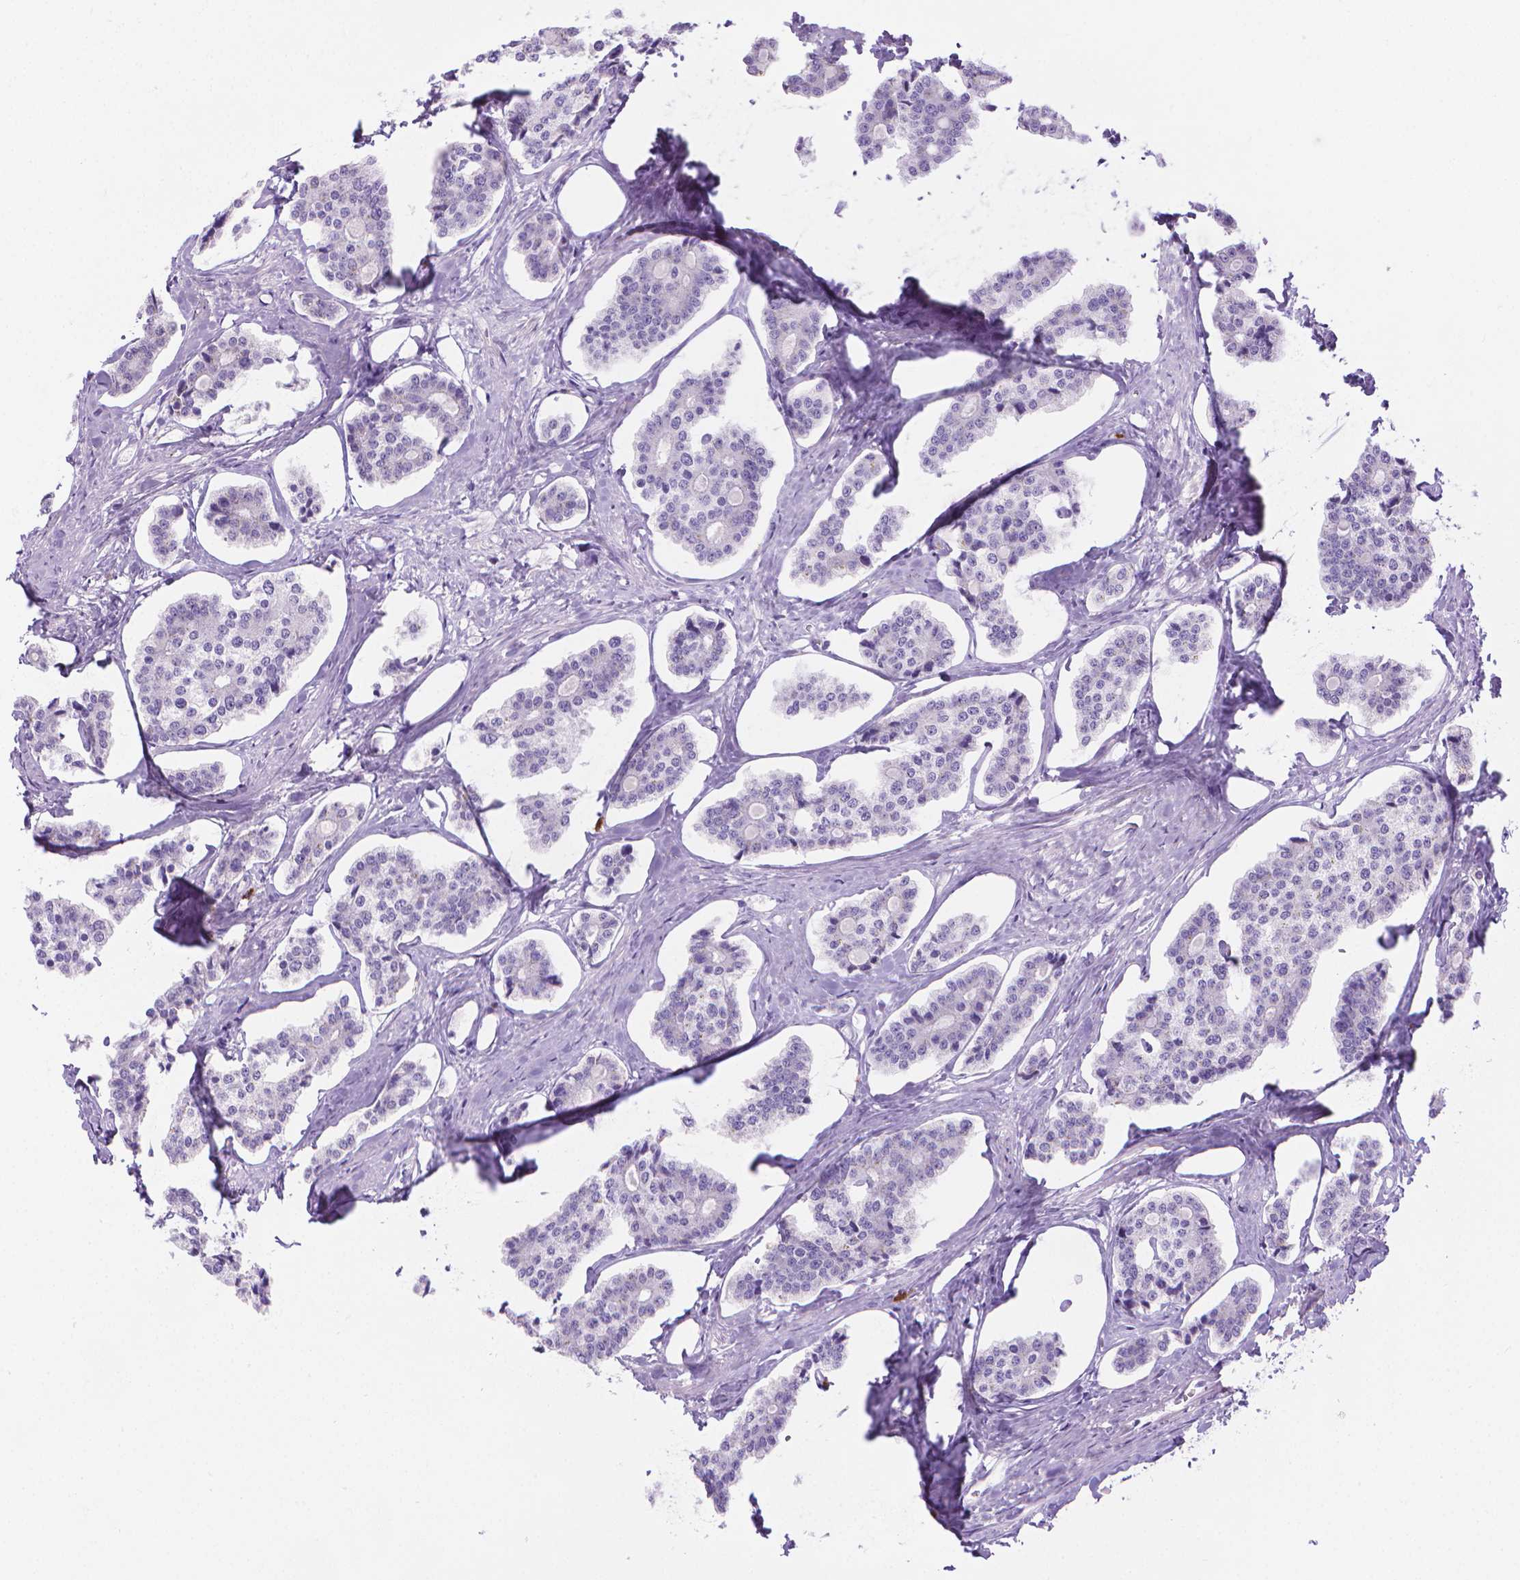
{"staining": {"intensity": "negative", "quantity": "none", "location": "none"}, "tissue": "carcinoid", "cell_type": "Tumor cells", "image_type": "cancer", "snomed": [{"axis": "morphology", "description": "Carcinoid, malignant, NOS"}, {"axis": "topography", "description": "Small intestine"}], "caption": "This is a photomicrograph of immunohistochemistry staining of carcinoid, which shows no expression in tumor cells.", "gene": "SPAG6", "patient": {"sex": "female", "age": 65}}